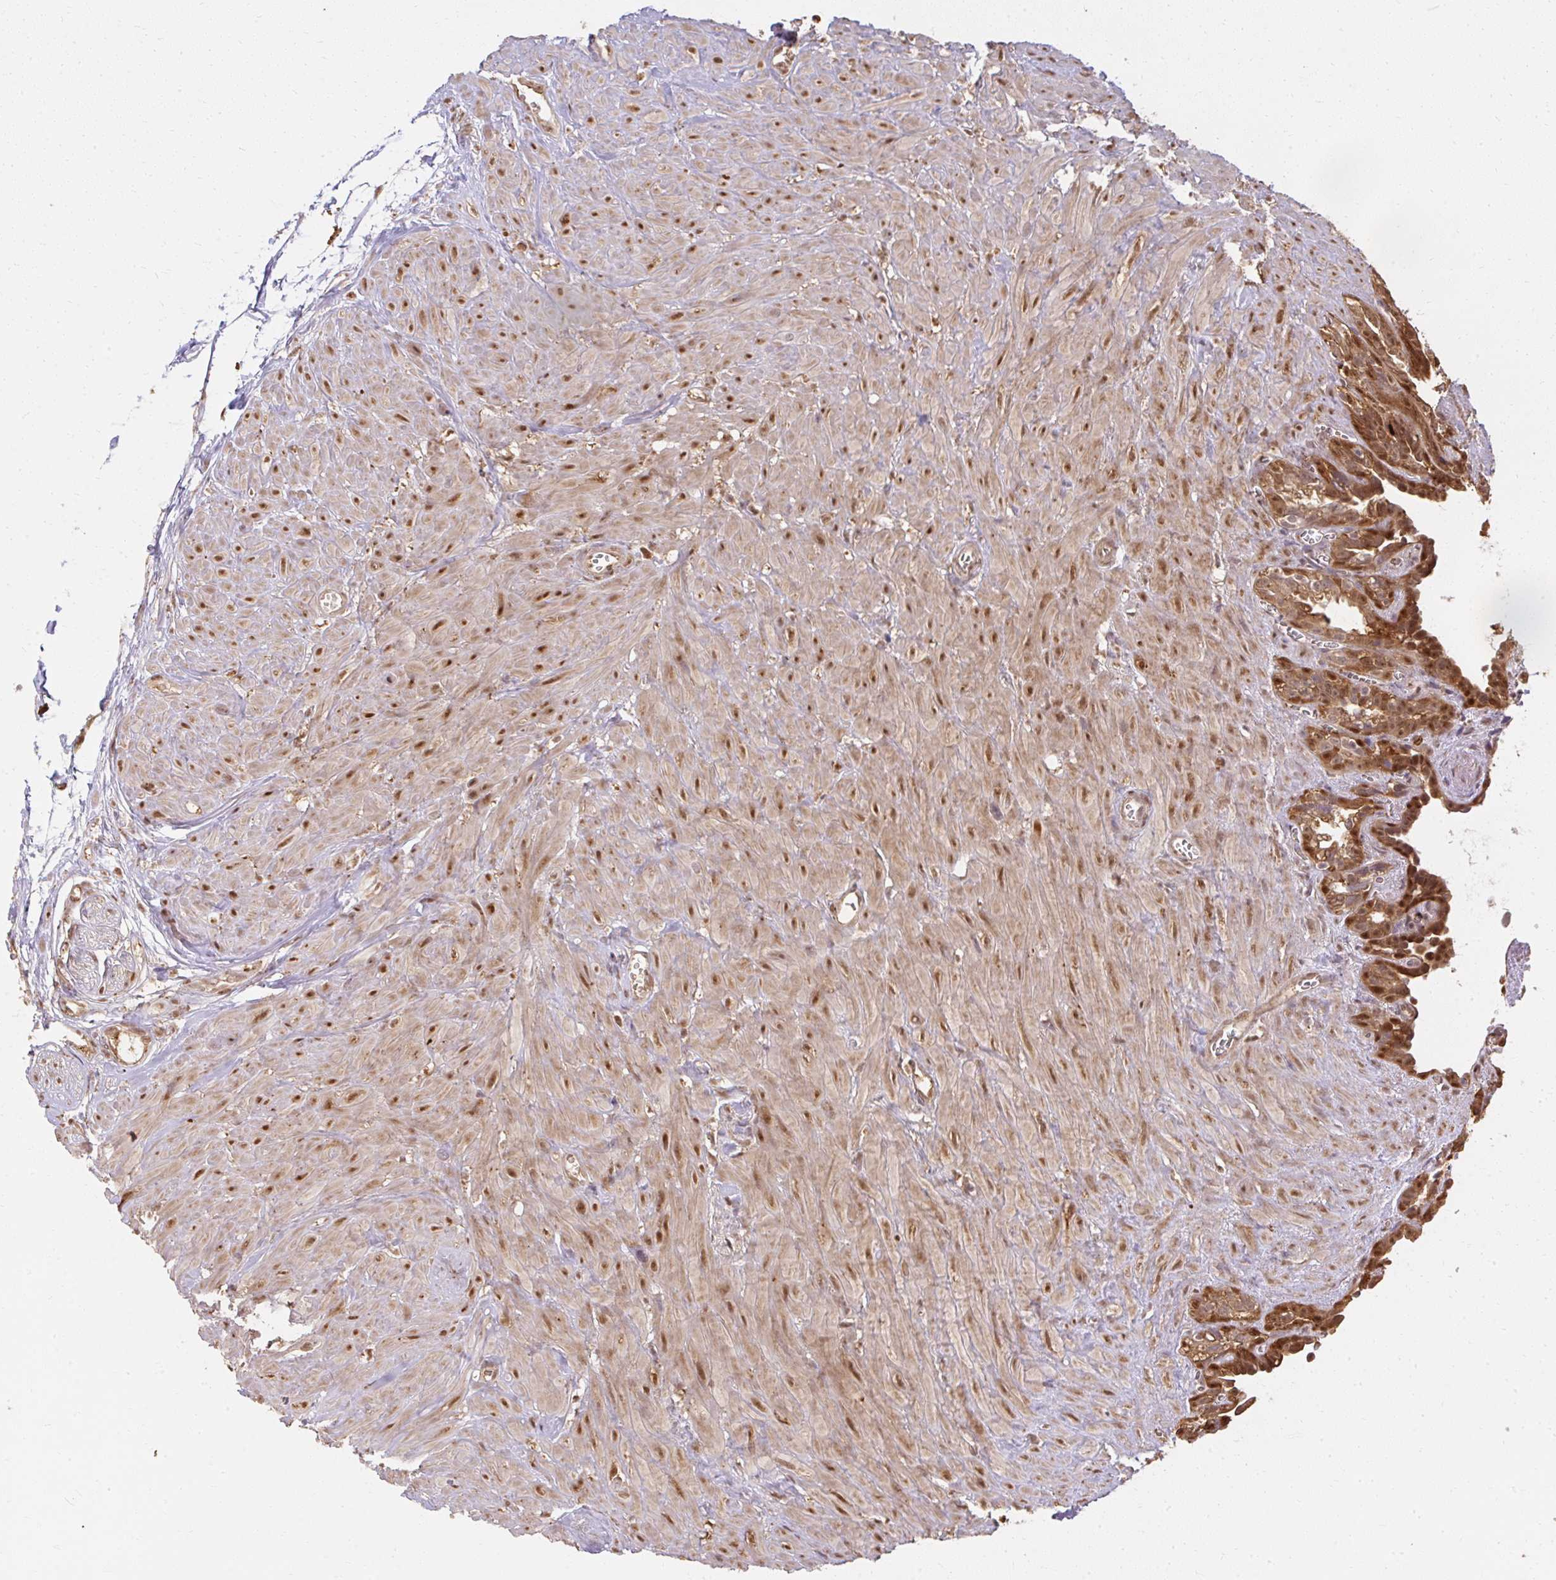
{"staining": {"intensity": "strong", "quantity": "25%-75%", "location": "cytoplasmic/membranous,nuclear"}, "tissue": "seminal vesicle", "cell_type": "Glandular cells", "image_type": "normal", "snomed": [{"axis": "morphology", "description": "Normal tissue, NOS"}, {"axis": "topography", "description": "Seminal veicle"}], "caption": "Protein staining by immunohistochemistry (IHC) demonstrates strong cytoplasmic/membranous,nuclear positivity in about 25%-75% of glandular cells in benign seminal vesicle.", "gene": "LARS2", "patient": {"sex": "male", "age": 76}}